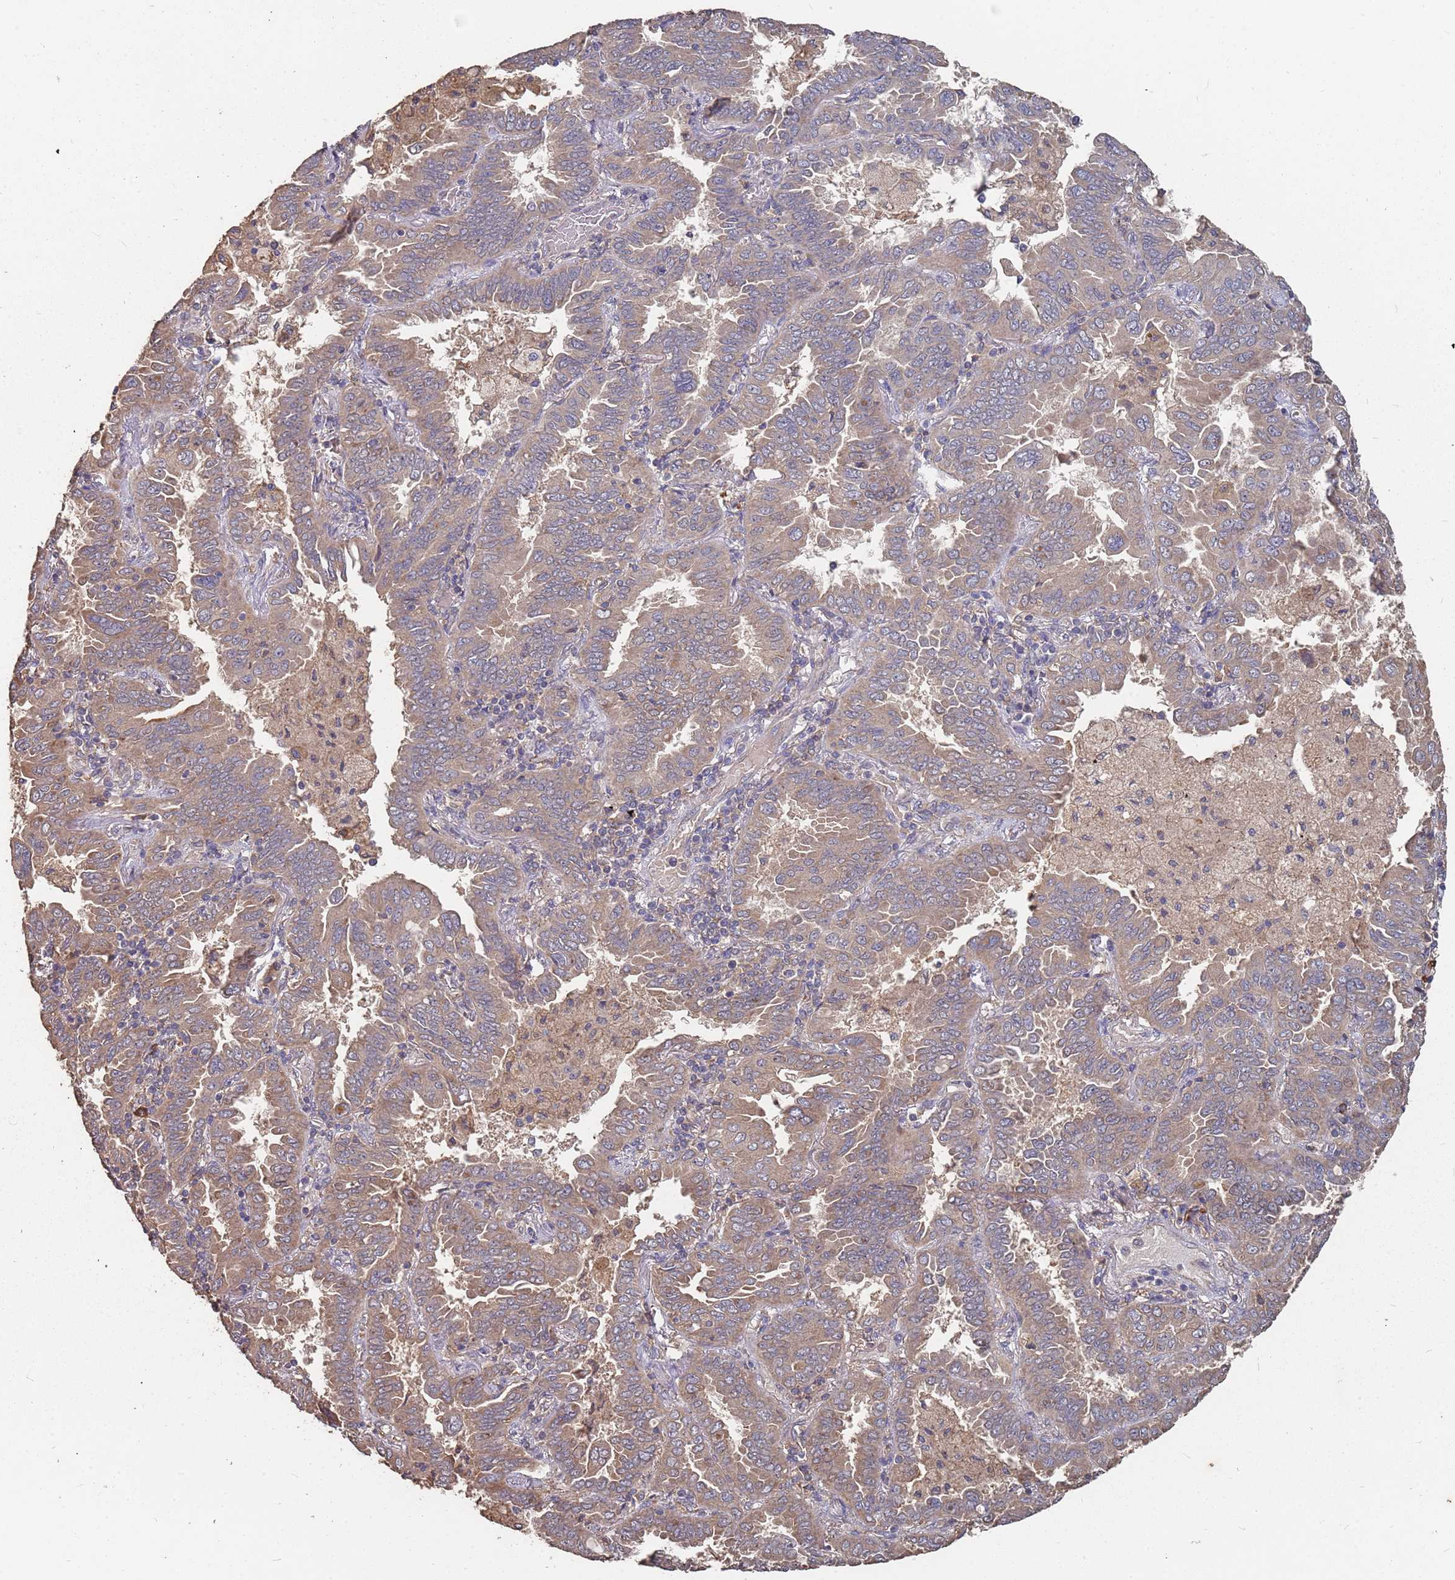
{"staining": {"intensity": "moderate", "quantity": "25%-75%", "location": "cytoplasmic/membranous"}, "tissue": "lung cancer", "cell_type": "Tumor cells", "image_type": "cancer", "snomed": [{"axis": "morphology", "description": "Adenocarcinoma, NOS"}, {"axis": "topography", "description": "Lung"}], "caption": "Moderate cytoplasmic/membranous staining for a protein is identified in approximately 25%-75% of tumor cells of adenocarcinoma (lung) using IHC.", "gene": "ATG5", "patient": {"sex": "male", "age": 64}}